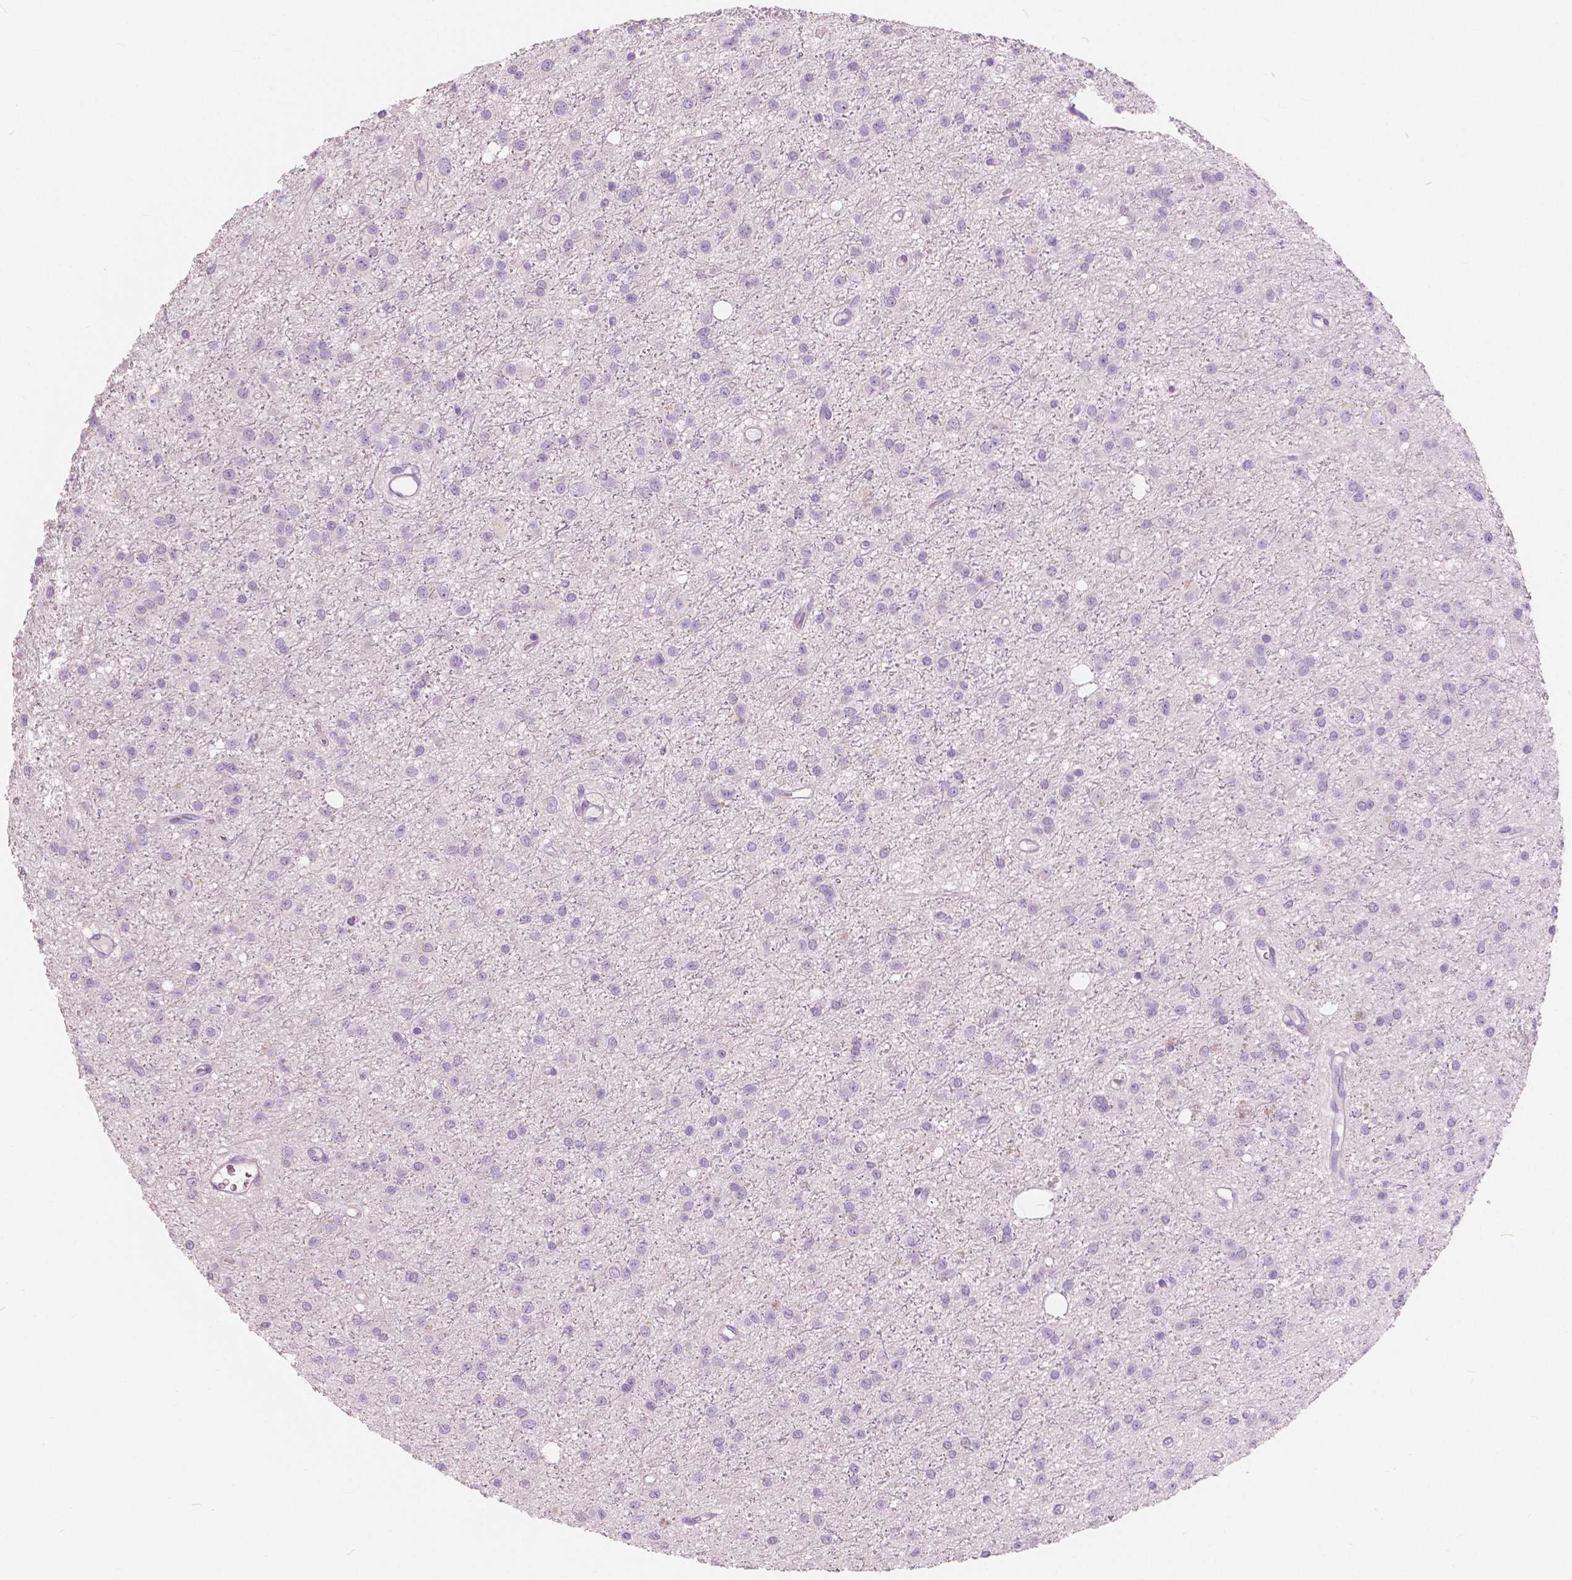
{"staining": {"intensity": "negative", "quantity": "none", "location": "none"}, "tissue": "glioma", "cell_type": "Tumor cells", "image_type": "cancer", "snomed": [{"axis": "morphology", "description": "Glioma, malignant, Low grade"}, {"axis": "topography", "description": "Brain"}], "caption": "This image is of glioma stained with immunohistochemistry to label a protein in brown with the nuclei are counter-stained blue. There is no expression in tumor cells.", "gene": "CXCR2", "patient": {"sex": "male", "age": 27}}